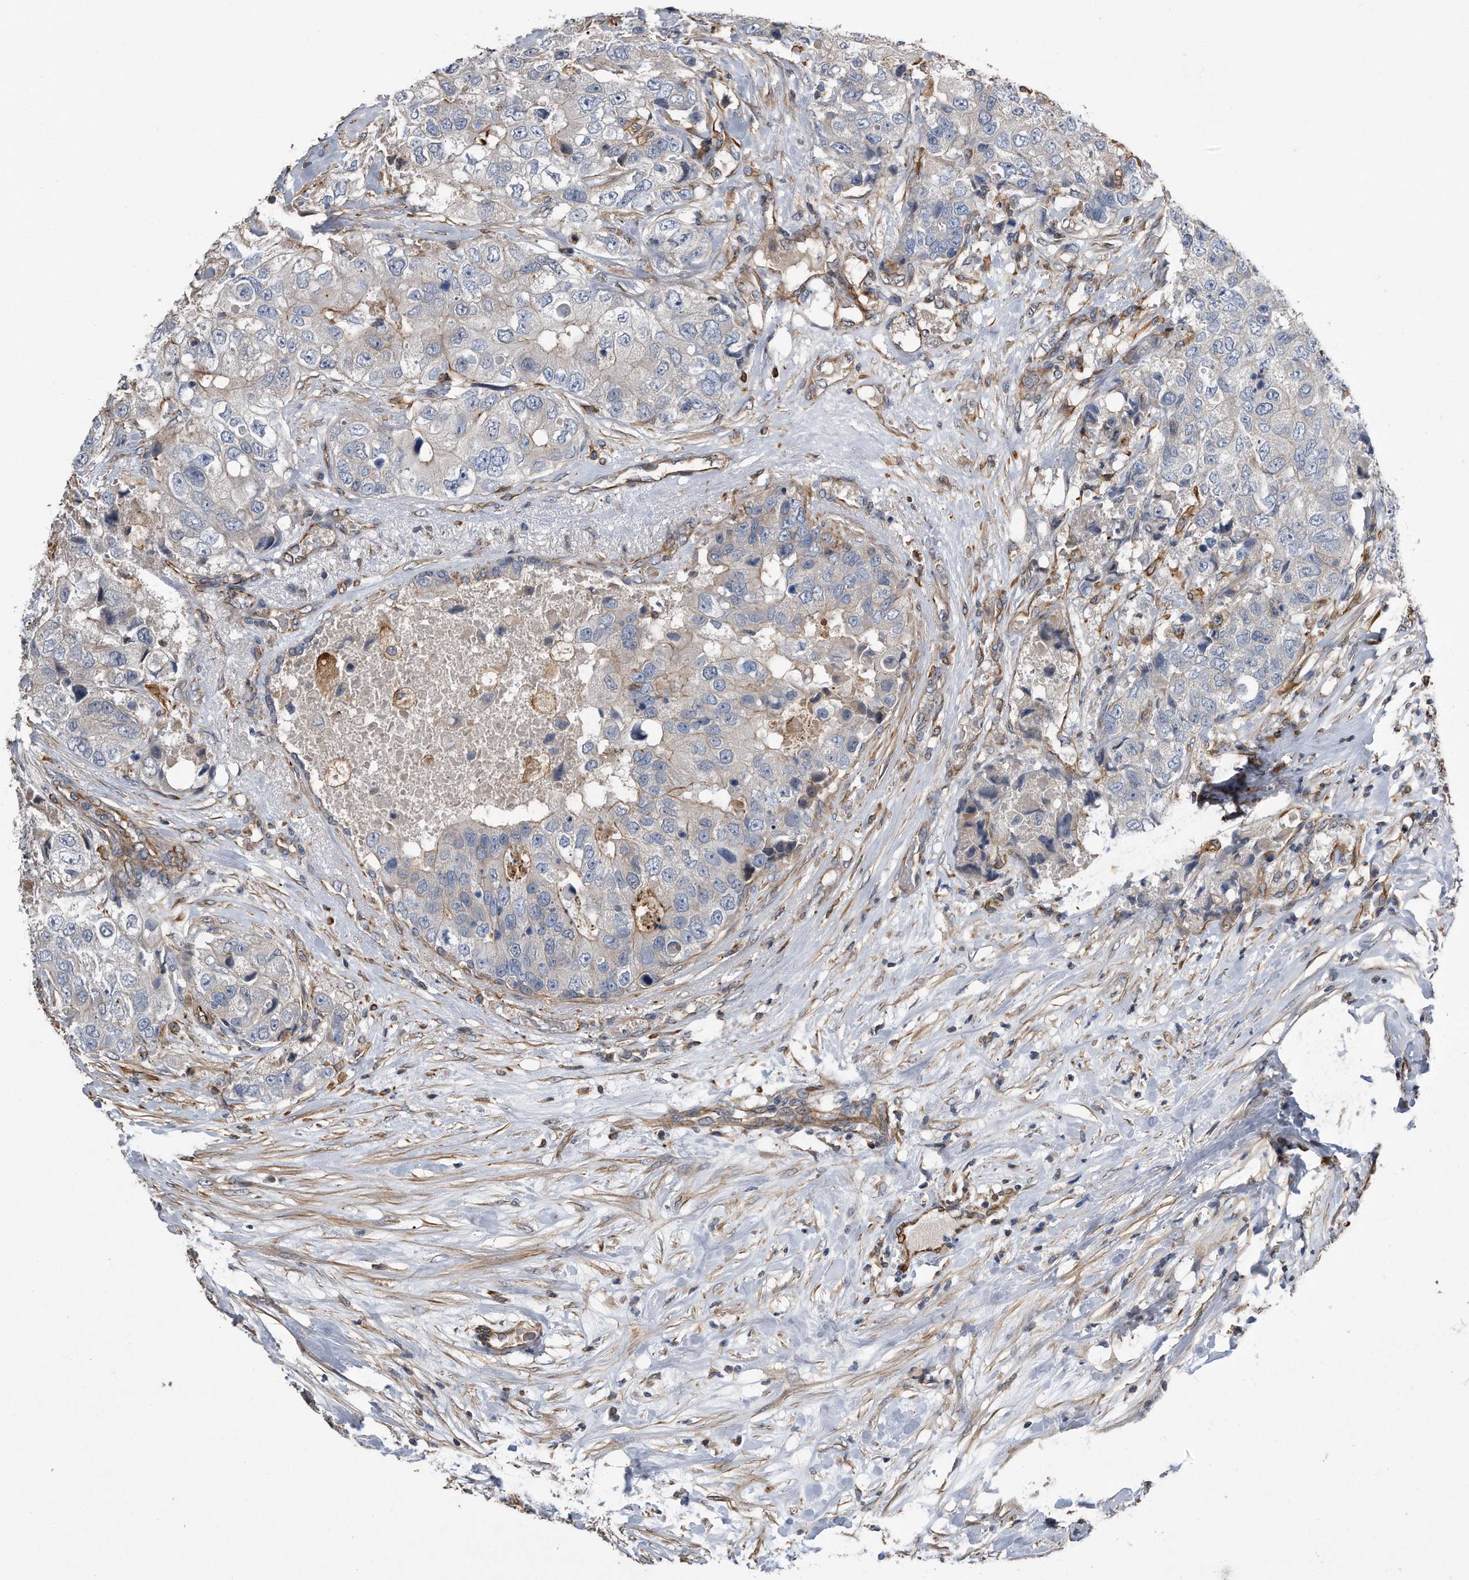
{"staining": {"intensity": "moderate", "quantity": "<25%", "location": "cytoplasmic/membranous"}, "tissue": "breast cancer", "cell_type": "Tumor cells", "image_type": "cancer", "snomed": [{"axis": "morphology", "description": "Duct carcinoma"}, {"axis": "topography", "description": "Breast"}], "caption": "Protein staining of breast cancer tissue shows moderate cytoplasmic/membranous staining in about <25% of tumor cells. (brown staining indicates protein expression, while blue staining denotes nuclei).", "gene": "GPC1", "patient": {"sex": "female", "age": 62}}